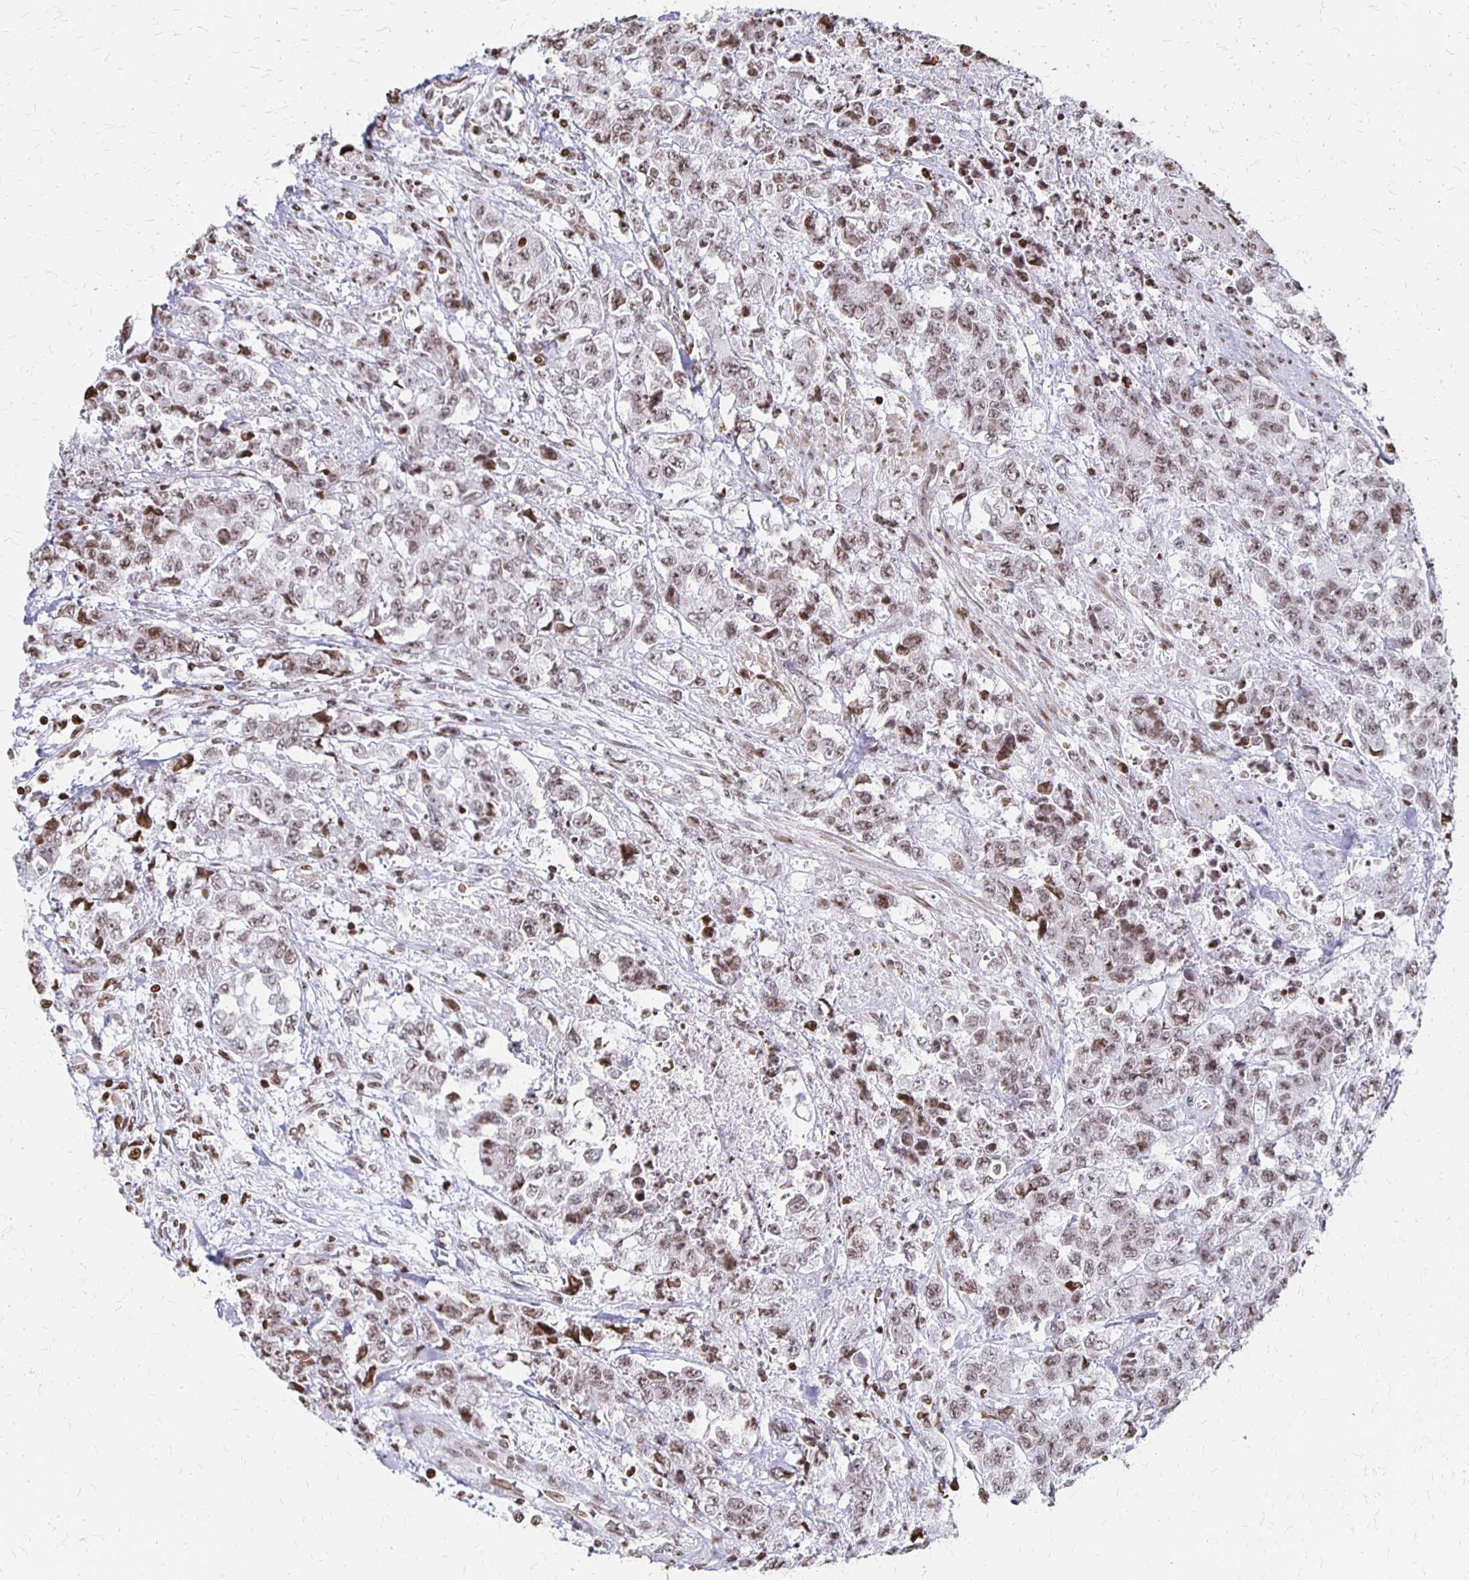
{"staining": {"intensity": "weak", "quantity": ">75%", "location": "nuclear"}, "tissue": "urothelial cancer", "cell_type": "Tumor cells", "image_type": "cancer", "snomed": [{"axis": "morphology", "description": "Urothelial carcinoma, High grade"}, {"axis": "topography", "description": "Urinary bladder"}], "caption": "Tumor cells show low levels of weak nuclear staining in about >75% of cells in high-grade urothelial carcinoma.", "gene": "ZNF280C", "patient": {"sex": "female", "age": 78}}